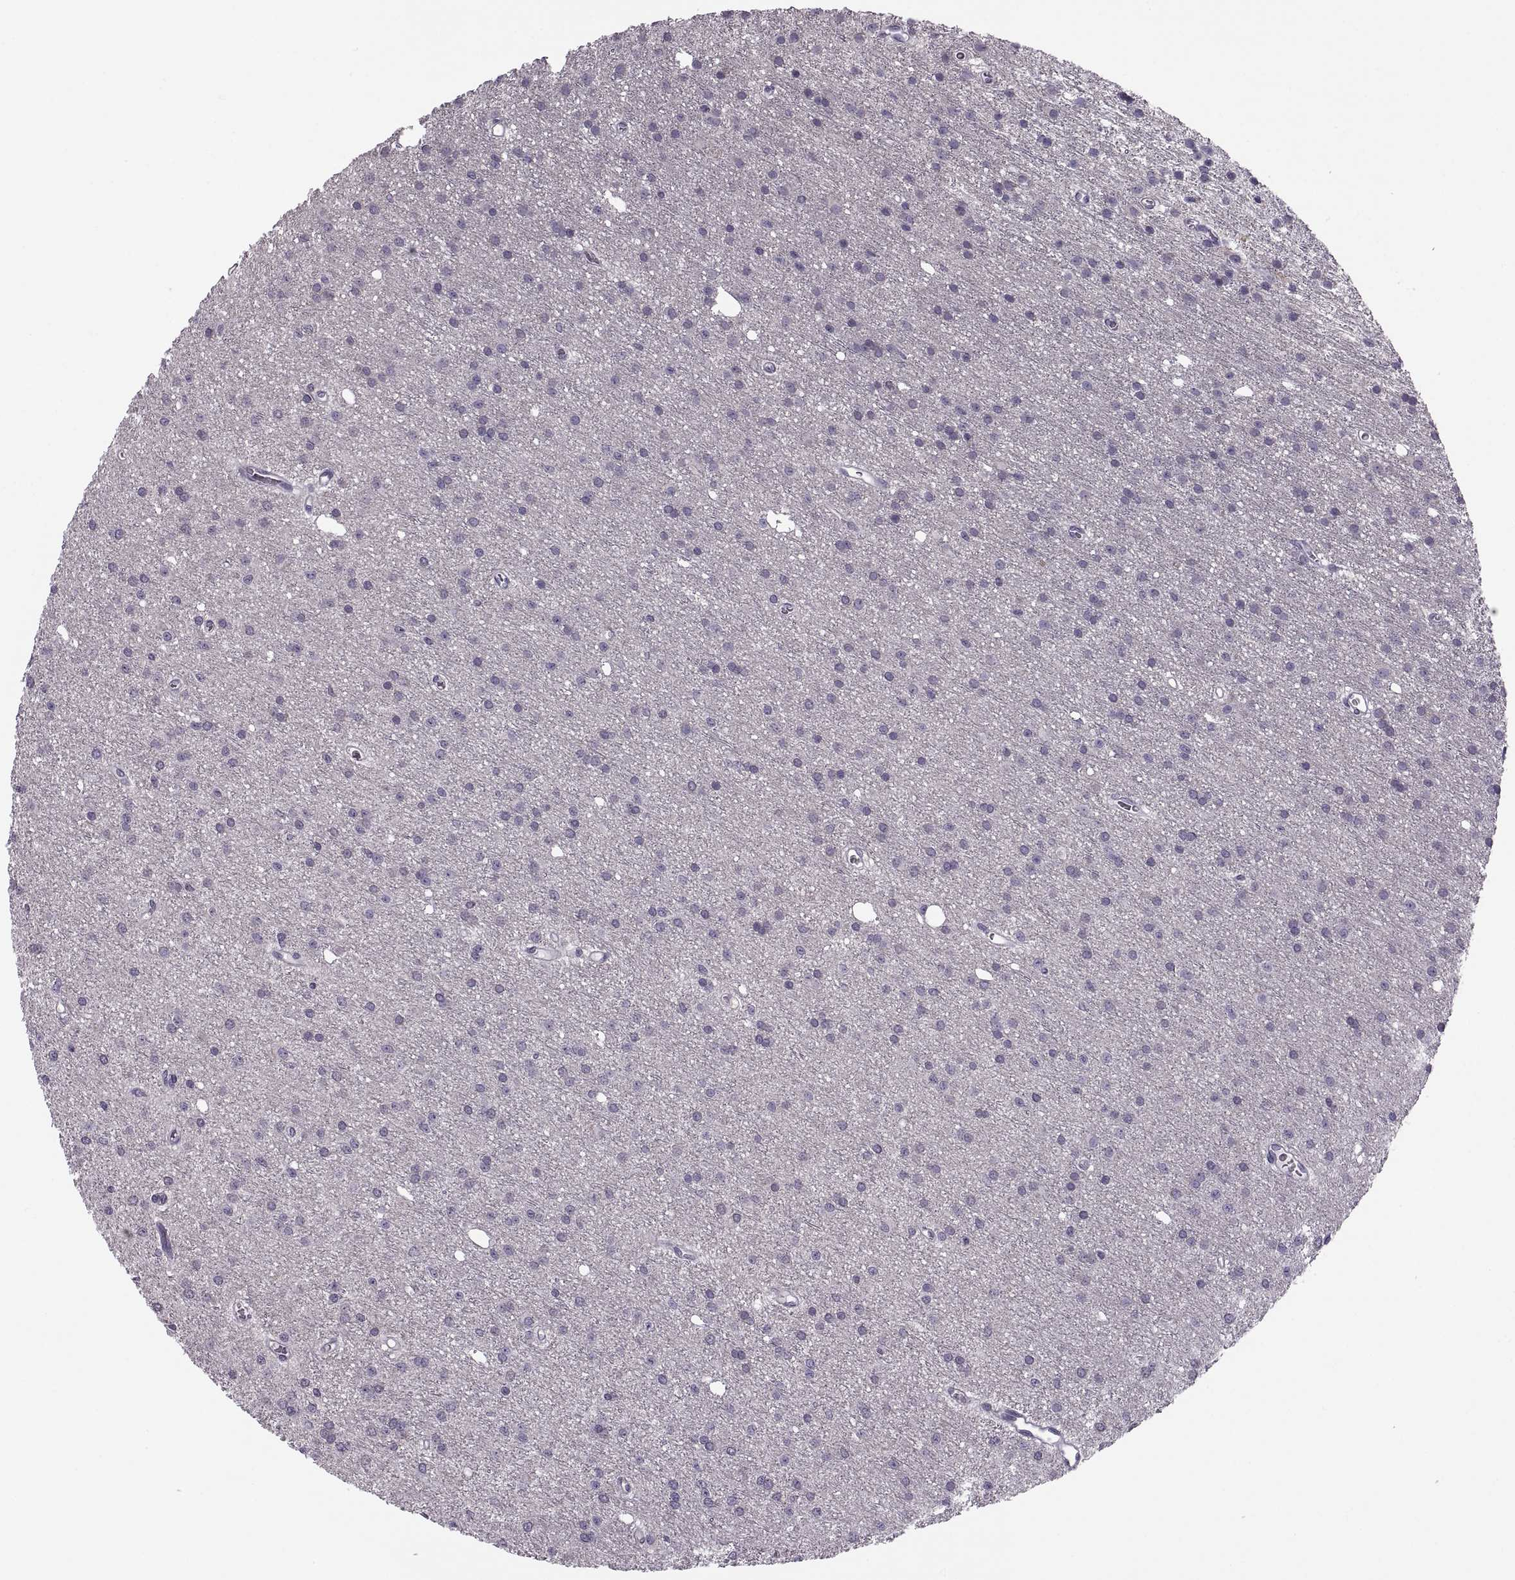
{"staining": {"intensity": "negative", "quantity": "none", "location": "none"}, "tissue": "glioma", "cell_type": "Tumor cells", "image_type": "cancer", "snomed": [{"axis": "morphology", "description": "Glioma, malignant, Low grade"}, {"axis": "topography", "description": "Brain"}], "caption": "Immunohistochemical staining of malignant glioma (low-grade) exhibits no significant expression in tumor cells.", "gene": "H2AP", "patient": {"sex": "male", "age": 27}}